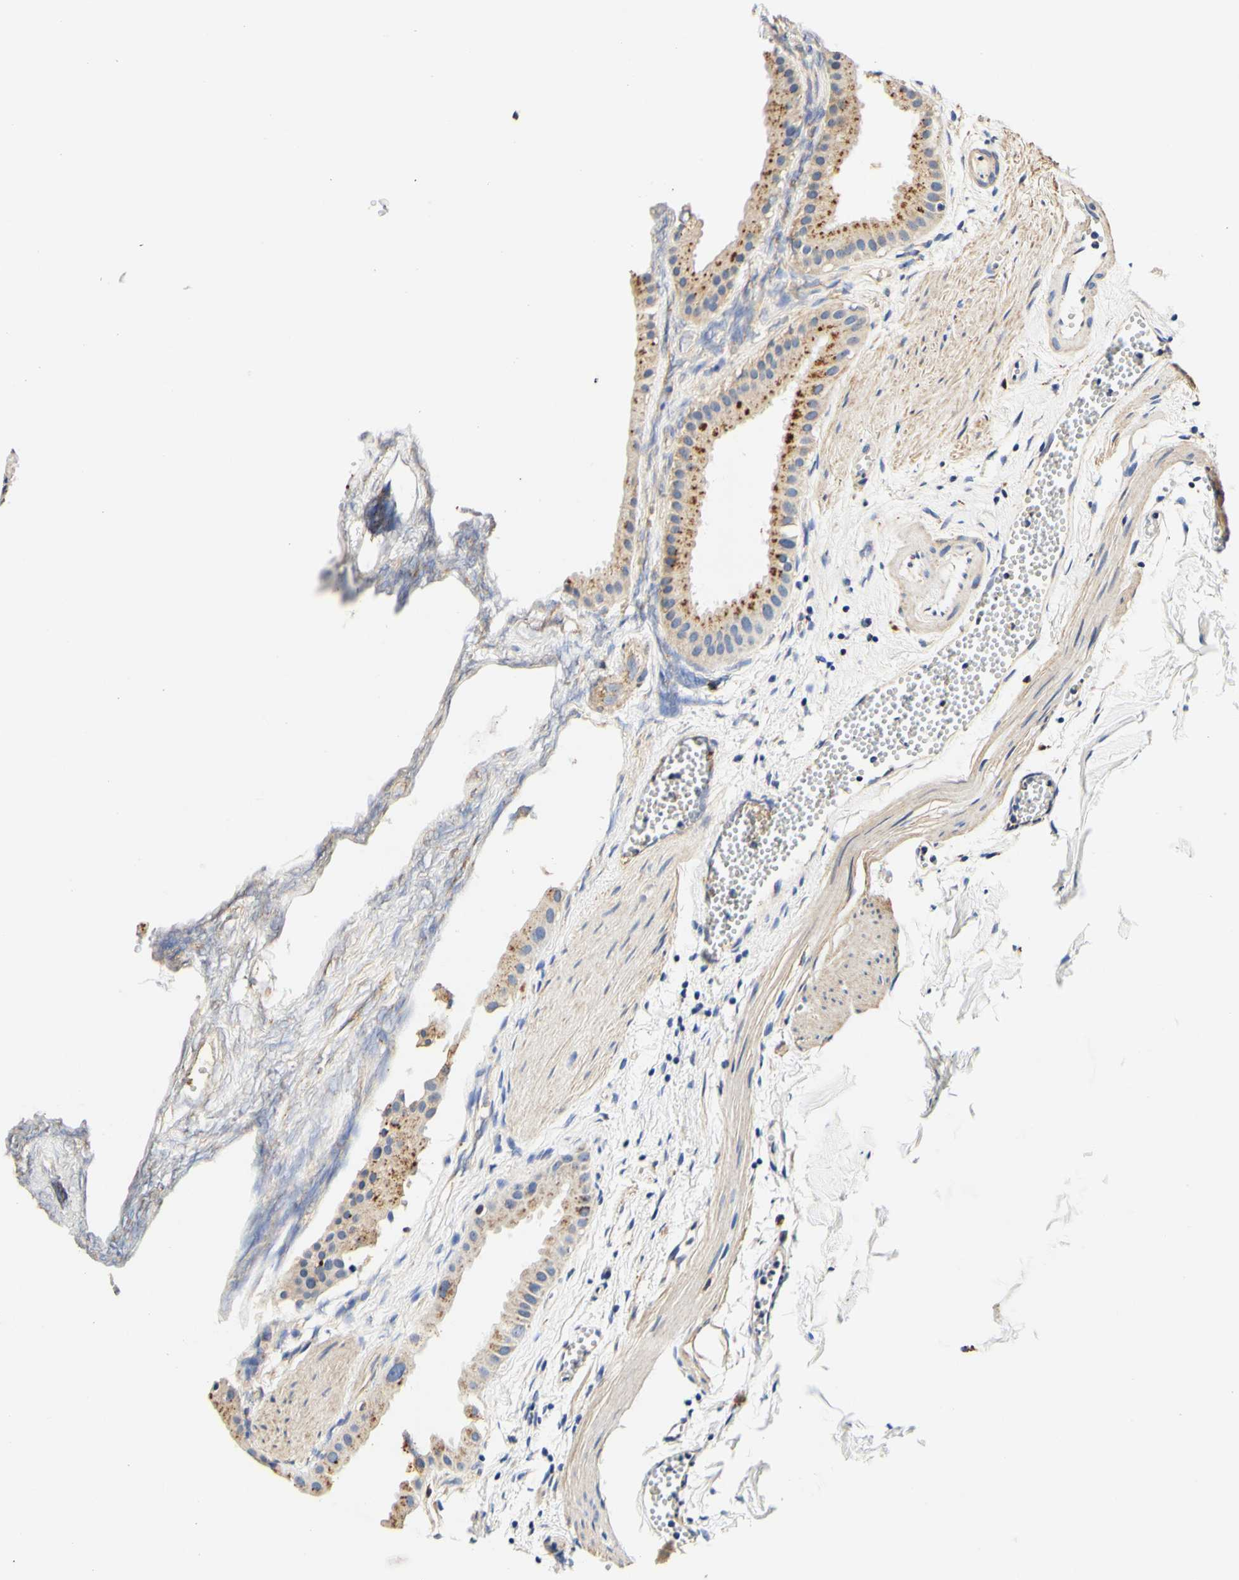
{"staining": {"intensity": "moderate", "quantity": ">75%", "location": "cytoplasmic/membranous"}, "tissue": "gallbladder", "cell_type": "Glandular cells", "image_type": "normal", "snomed": [{"axis": "morphology", "description": "Normal tissue, NOS"}, {"axis": "topography", "description": "Gallbladder"}], "caption": "IHC (DAB) staining of unremarkable gallbladder reveals moderate cytoplasmic/membranous protein staining in approximately >75% of glandular cells.", "gene": "CAMK4", "patient": {"sex": "female", "age": 64}}